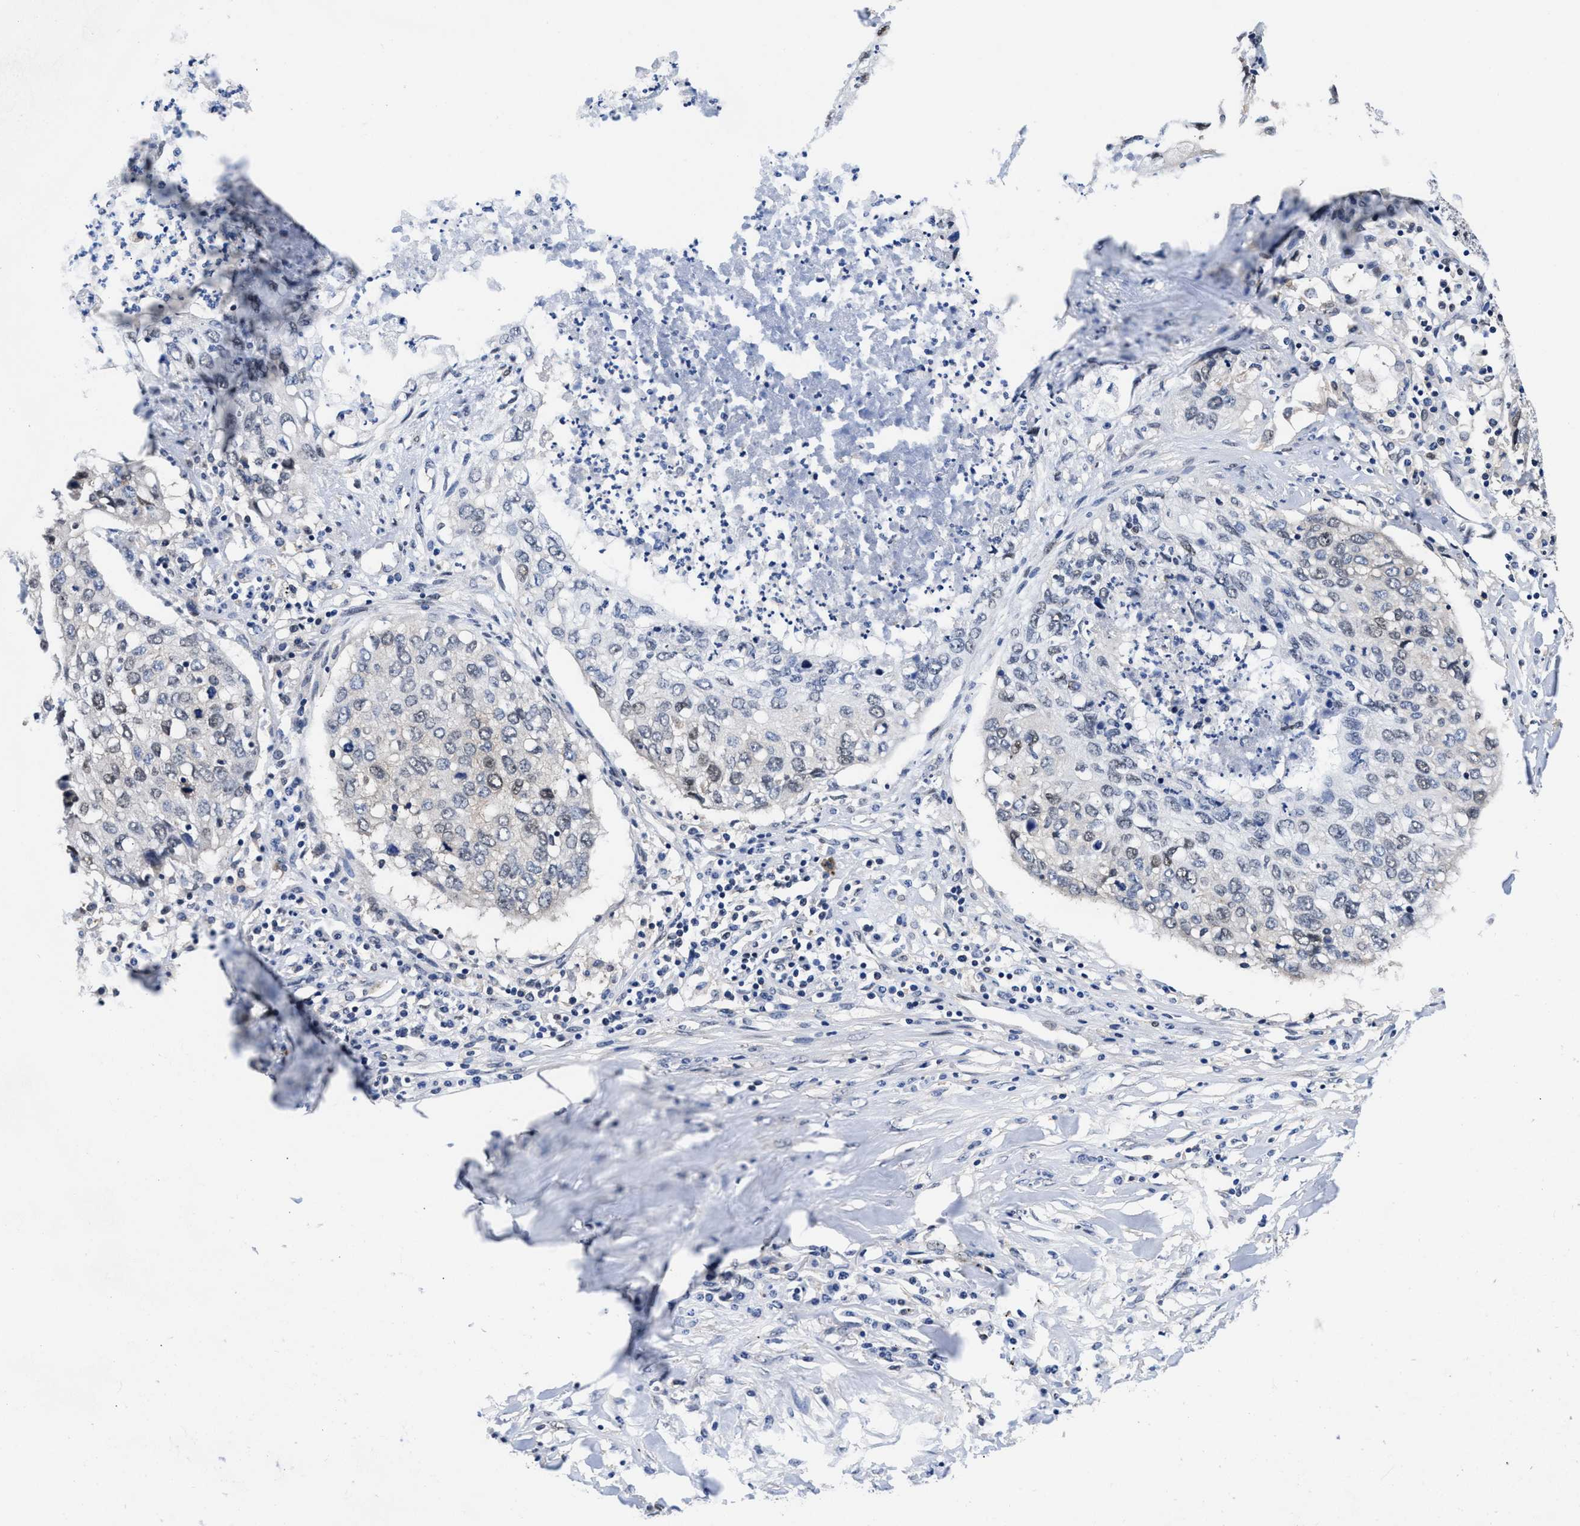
{"staining": {"intensity": "negative", "quantity": "none", "location": "none"}, "tissue": "lung cancer", "cell_type": "Tumor cells", "image_type": "cancer", "snomed": [{"axis": "morphology", "description": "Squamous cell carcinoma, NOS"}, {"axis": "topography", "description": "Lung"}], "caption": "Protein analysis of lung cancer (squamous cell carcinoma) displays no significant staining in tumor cells.", "gene": "ACLY", "patient": {"sex": "female", "age": 63}}